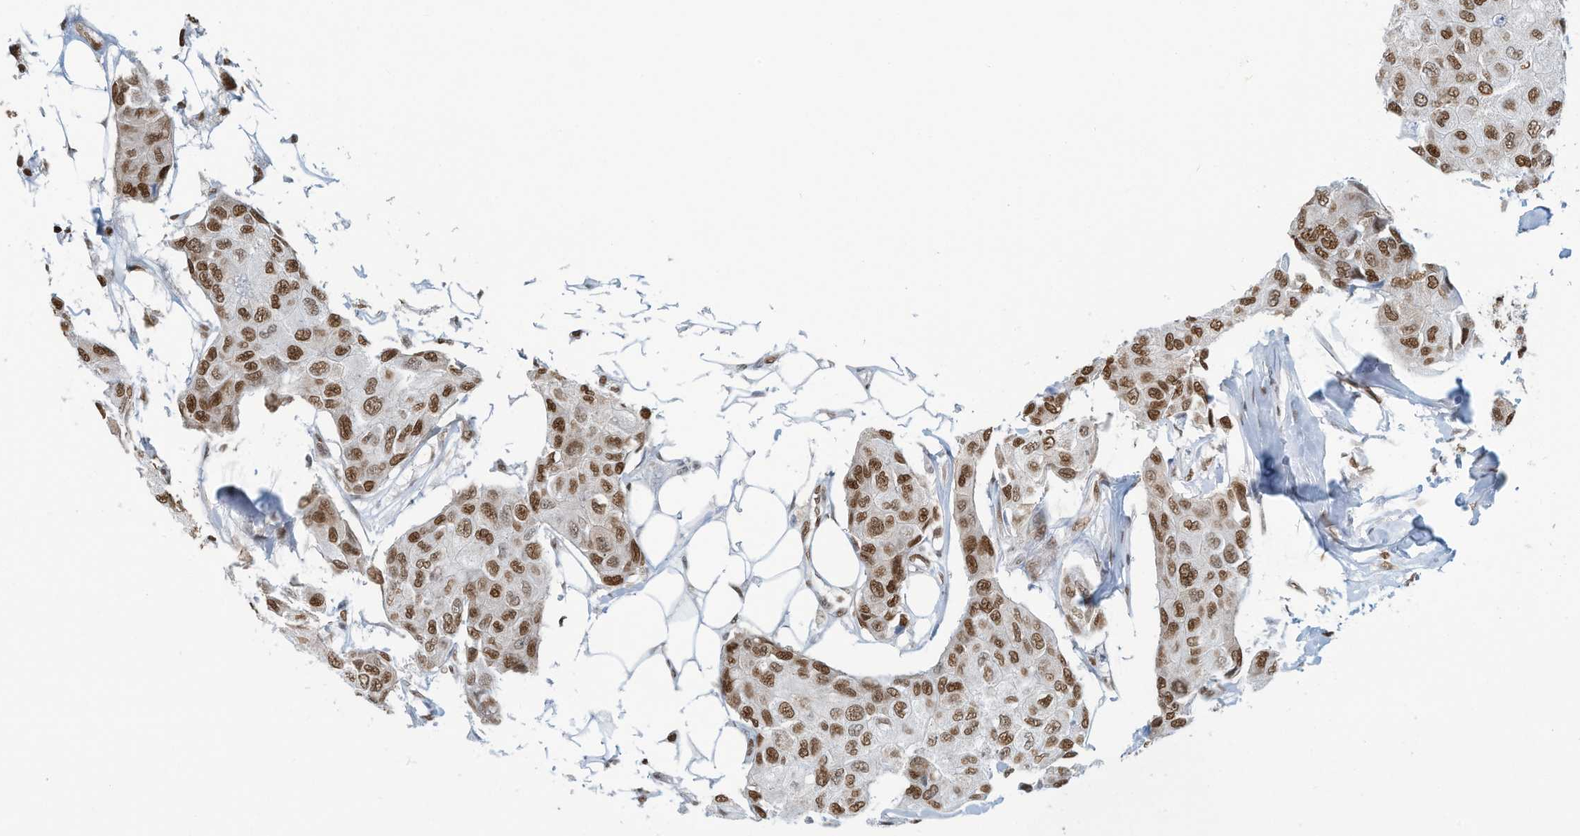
{"staining": {"intensity": "moderate", "quantity": ">75%", "location": "nuclear"}, "tissue": "breast cancer", "cell_type": "Tumor cells", "image_type": "cancer", "snomed": [{"axis": "morphology", "description": "Duct carcinoma"}, {"axis": "topography", "description": "Breast"}], "caption": "Protein expression analysis of human breast invasive ductal carcinoma reveals moderate nuclear staining in about >75% of tumor cells. The staining is performed using DAB brown chromogen to label protein expression. The nuclei are counter-stained blue using hematoxylin.", "gene": "SARNP", "patient": {"sex": "female", "age": 80}}